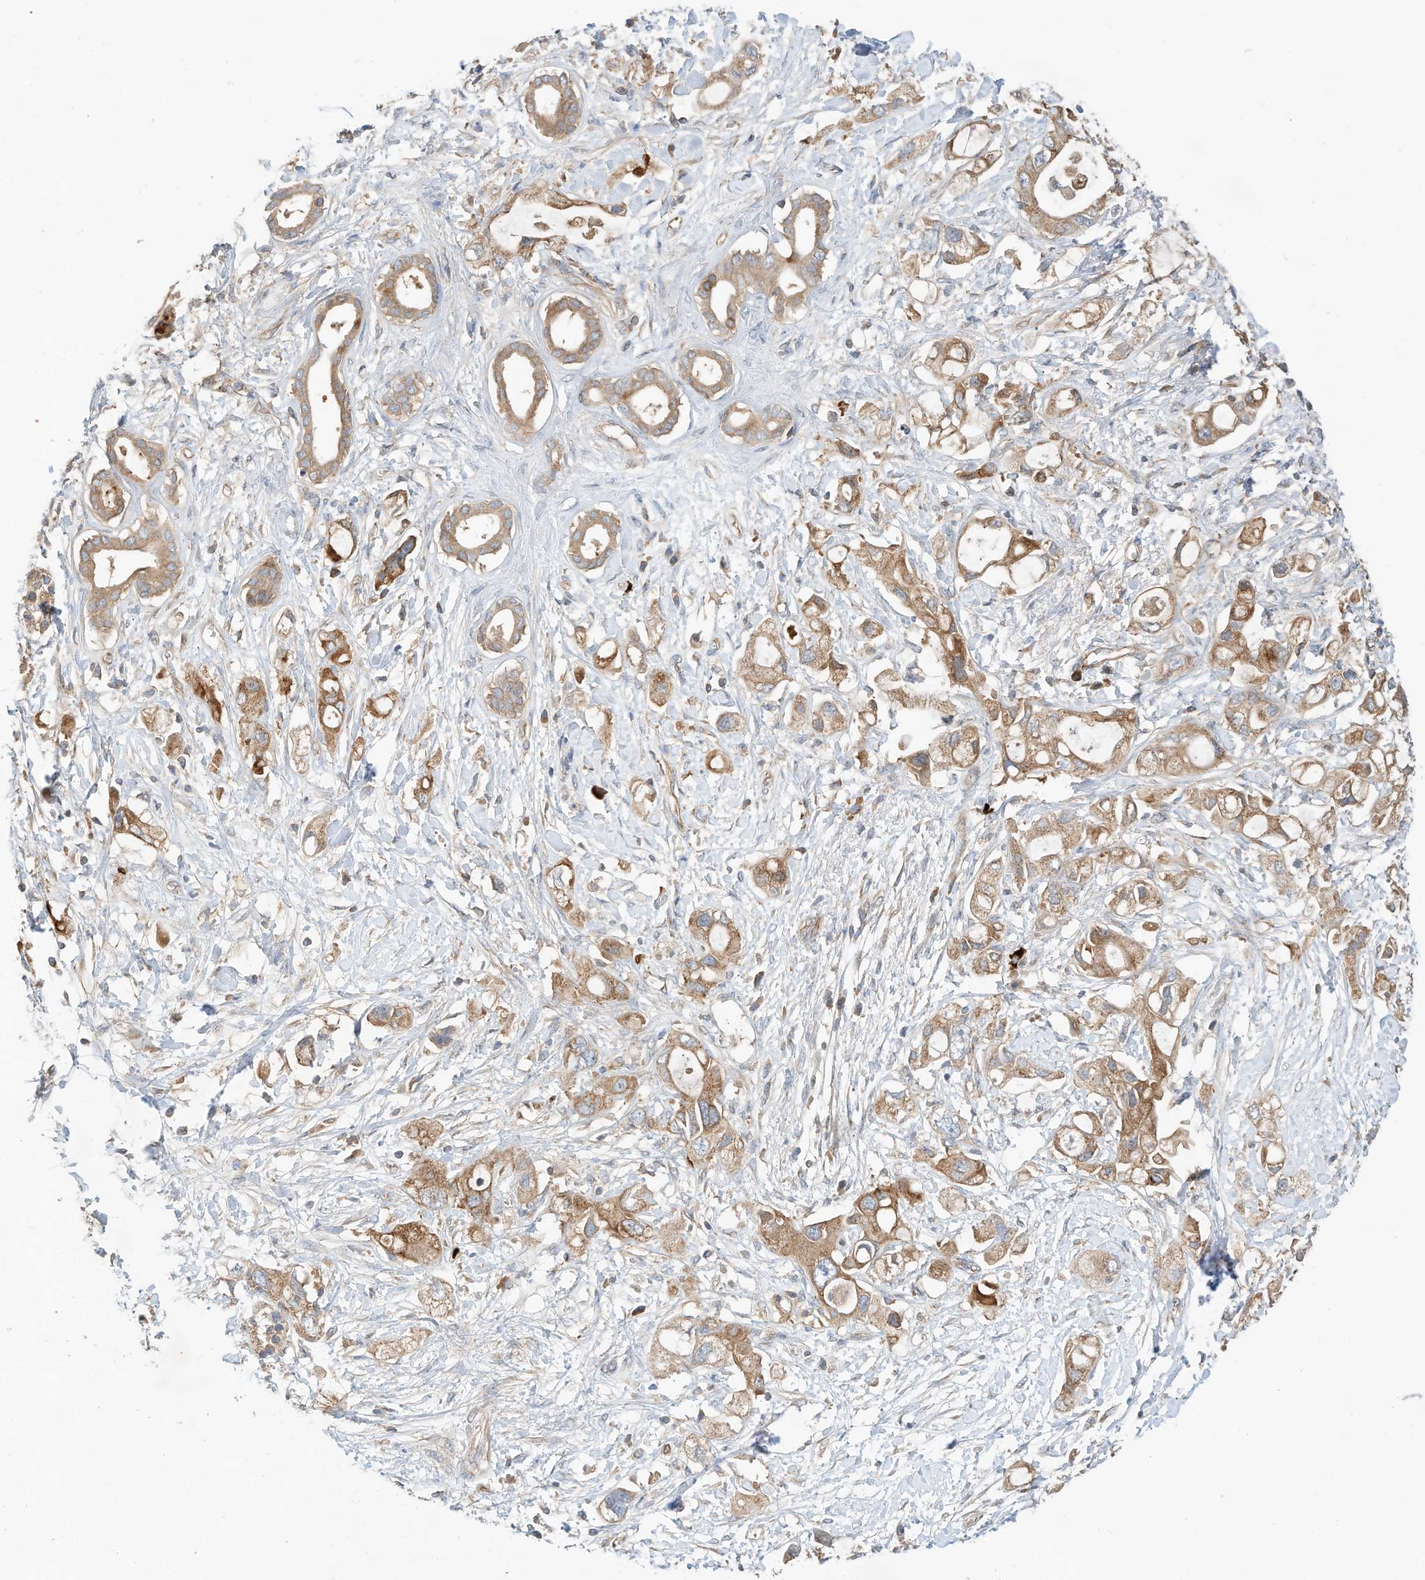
{"staining": {"intensity": "moderate", "quantity": ">75%", "location": "cytoplasmic/membranous"}, "tissue": "pancreatic cancer", "cell_type": "Tumor cells", "image_type": "cancer", "snomed": [{"axis": "morphology", "description": "Adenocarcinoma, NOS"}, {"axis": "topography", "description": "Pancreas"}], "caption": "Protein staining exhibits moderate cytoplasmic/membranous positivity in approximately >75% of tumor cells in pancreatic cancer (adenocarcinoma).", "gene": "CPAMD8", "patient": {"sex": "female", "age": 56}}